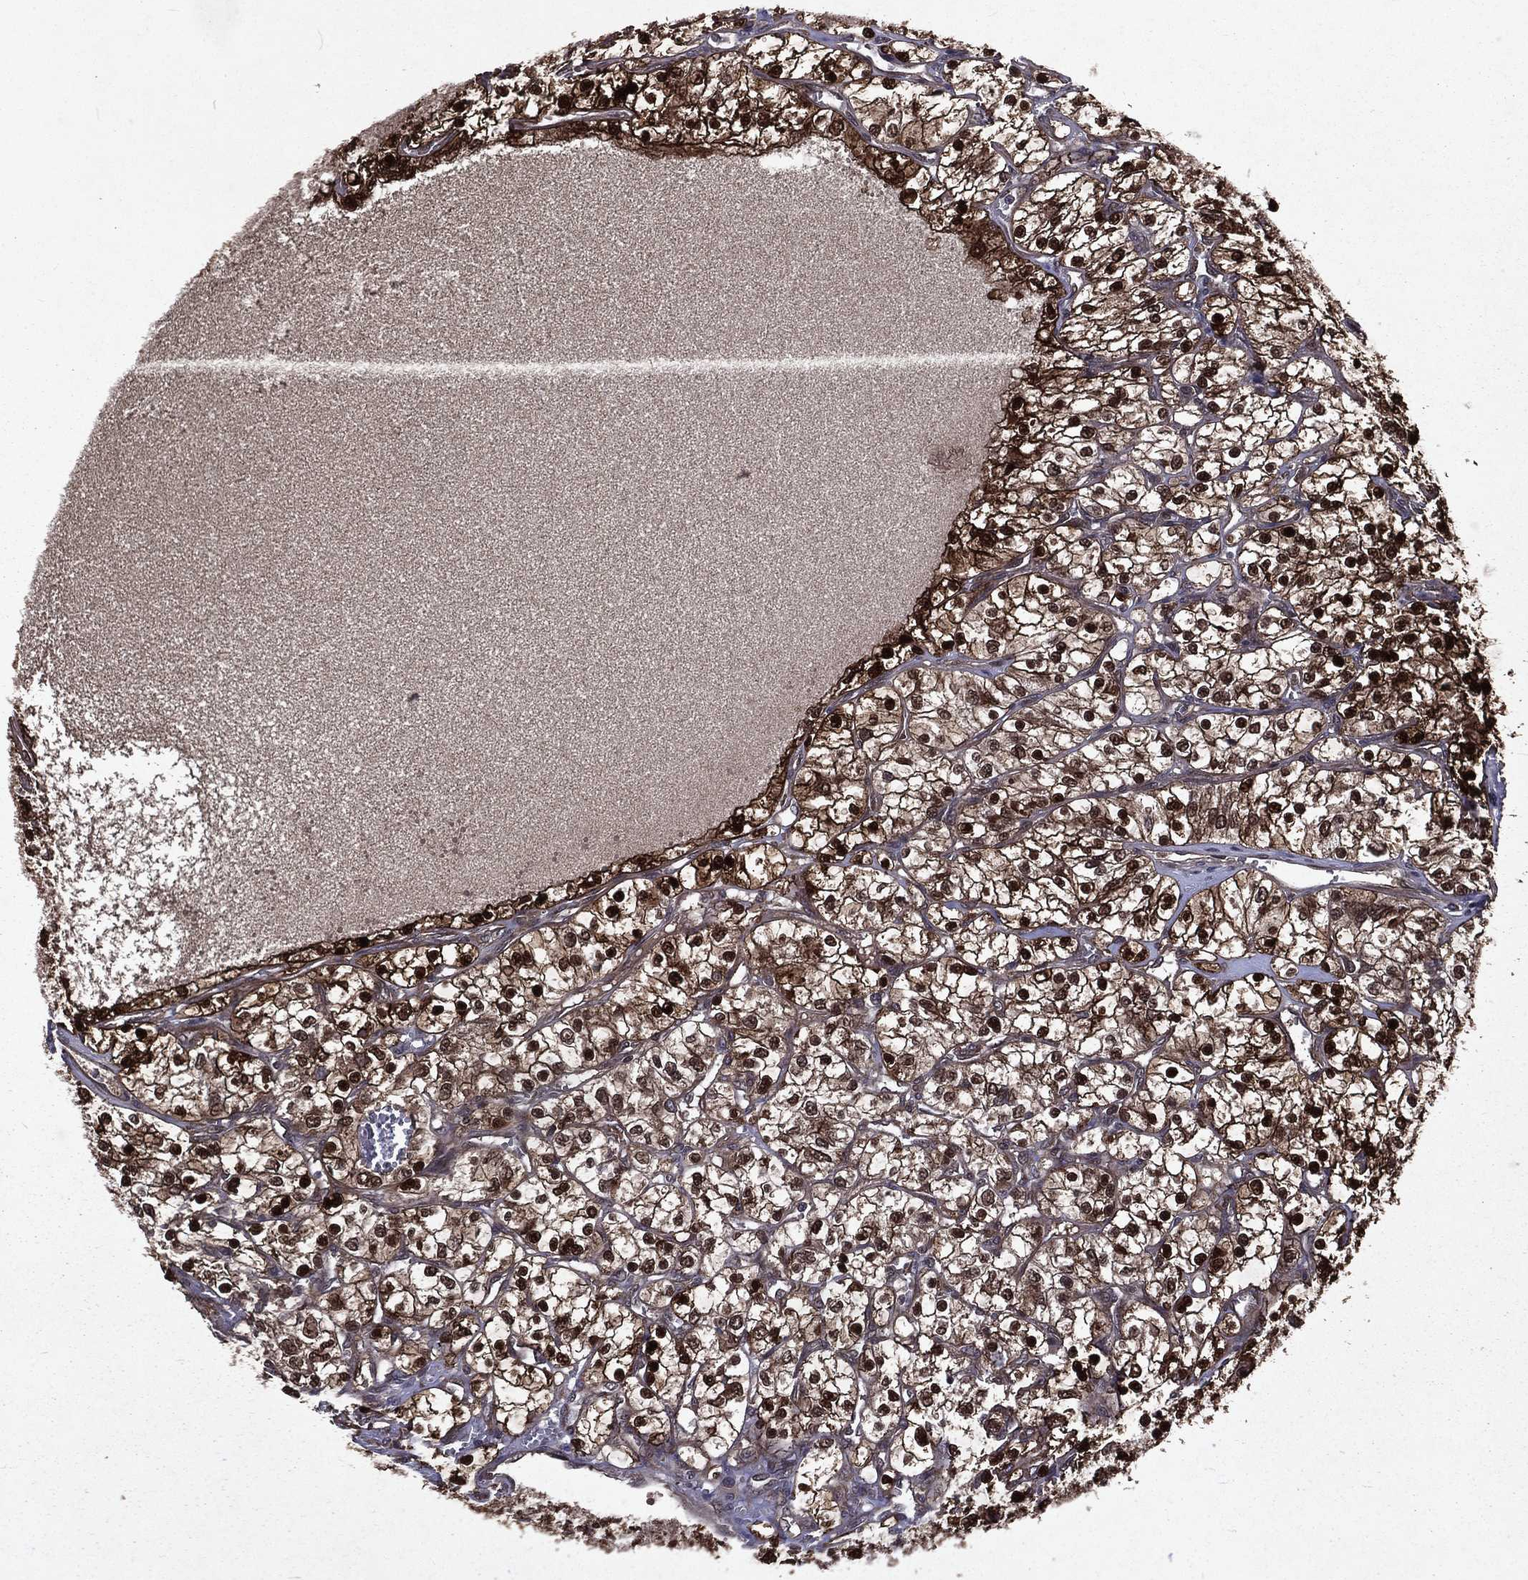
{"staining": {"intensity": "strong", "quantity": "25%-75%", "location": "cytoplasmic/membranous,nuclear"}, "tissue": "renal cancer", "cell_type": "Tumor cells", "image_type": "cancer", "snomed": [{"axis": "morphology", "description": "Adenocarcinoma, NOS"}, {"axis": "topography", "description": "Kidney"}], "caption": "DAB (3,3'-diaminobenzidine) immunohistochemical staining of human renal cancer (adenocarcinoma) exhibits strong cytoplasmic/membranous and nuclear protein positivity in about 25%-75% of tumor cells.", "gene": "FGD1", "patient": {"sex": "female", "age": 69}}